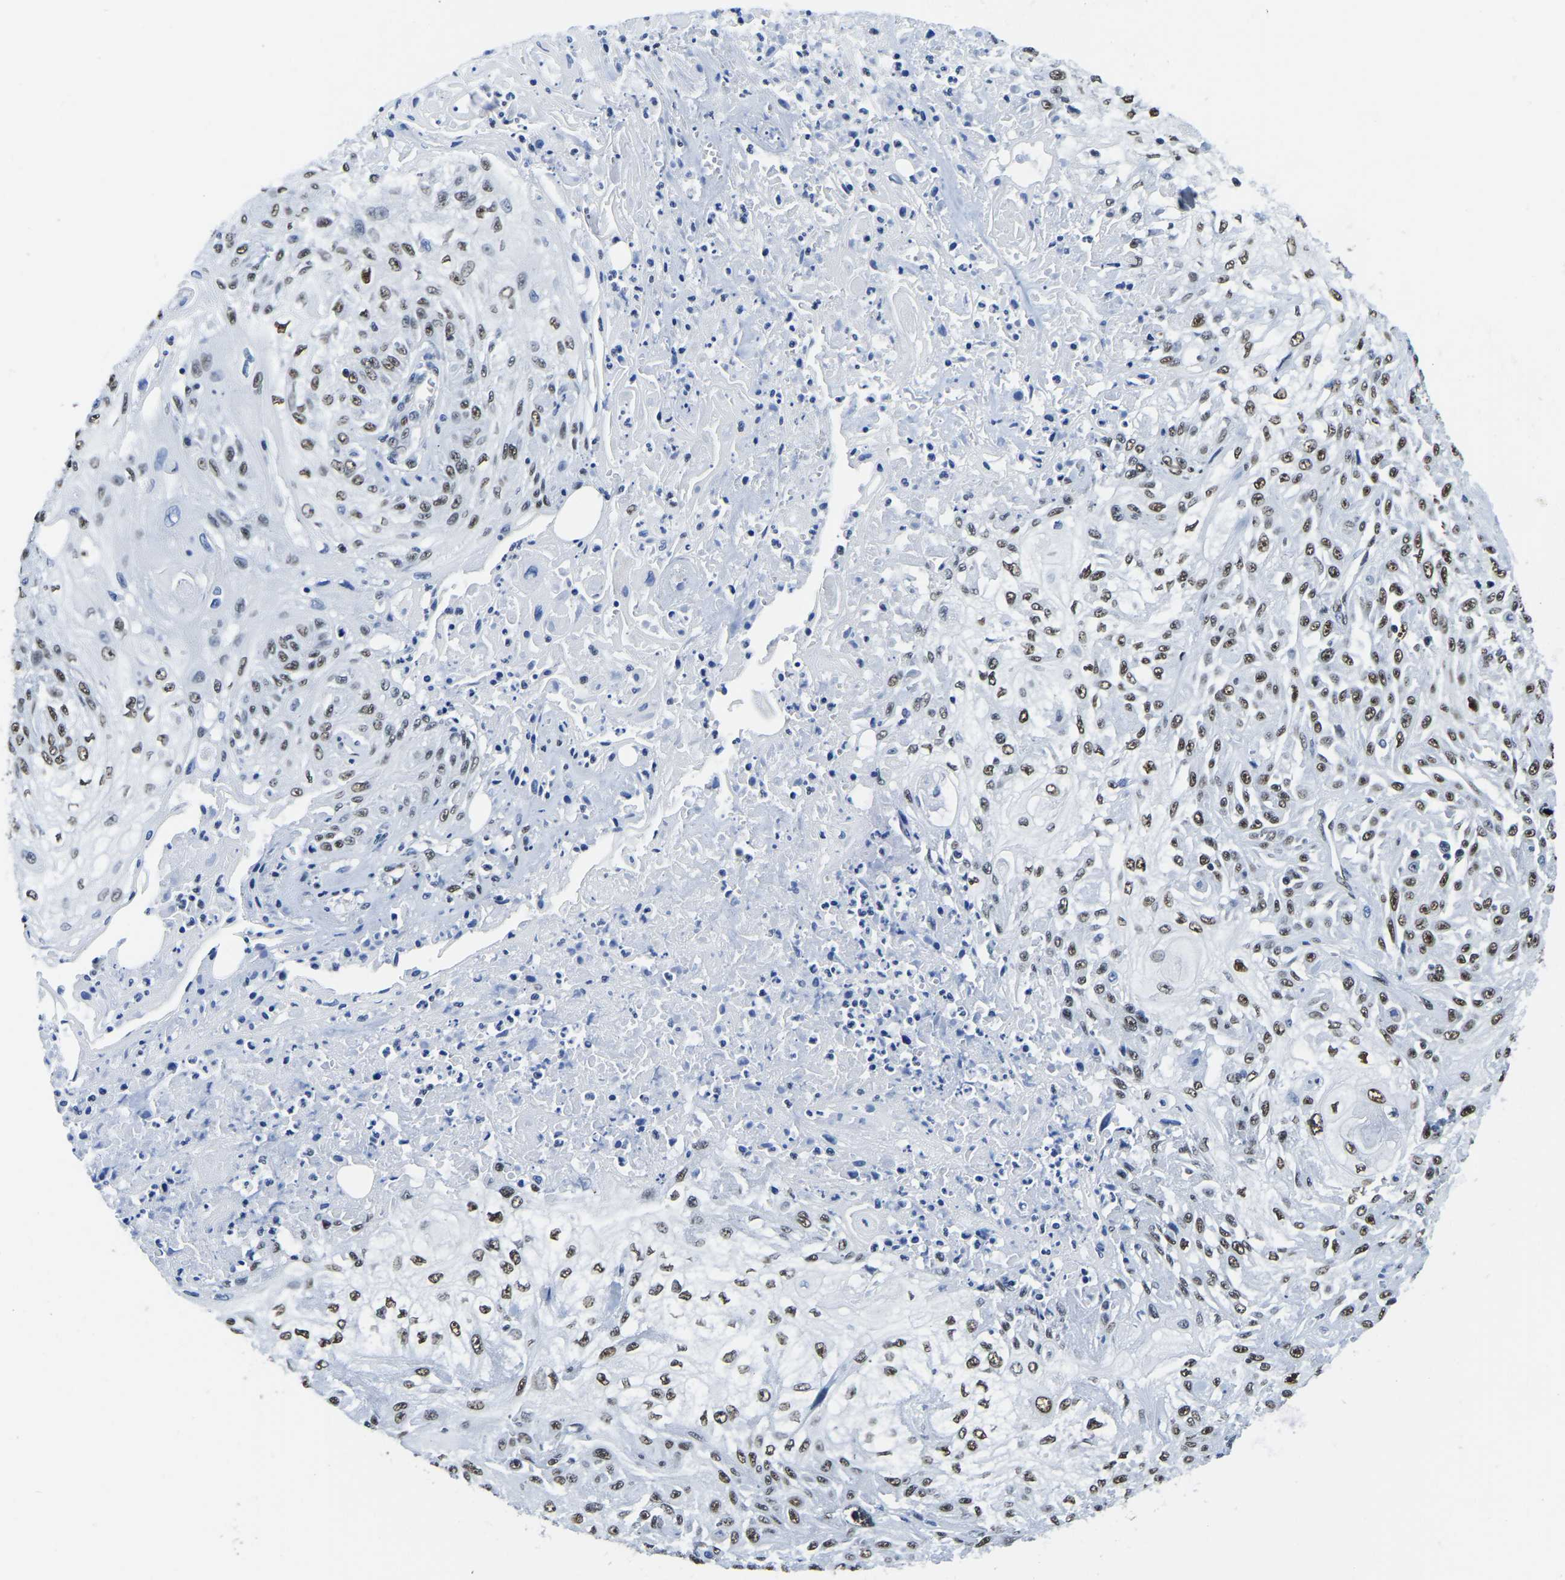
{"staining": {"intensity": "moderate", "quantity": ">75%", "location": "nuclear"}, "tissue": "skin cancer", "cell_type": "Tumor cells", "image_type": "cancer", "snomed": [{"axis": "morphology", "description": "Squamous cell carcinoma, NOS"}, {"axis": "morphology", "description": "Squamous cell carcinoma, metastatic, NOS"}, {"axis": "topography", "description": "Skin"}, {"axis": "topography", "description": "Lymph node"}], "caption": "High-magnification brightfield microscopy of skin squamous cell carcinoma stained with DAB (brown) and counterstained with hematoxylin (blue). tumor cells exhibit moderate nuclear positivity is present in about>75% of cells.", "gene": "UBA1", "patient": {"sex": "male", "age": 75}}